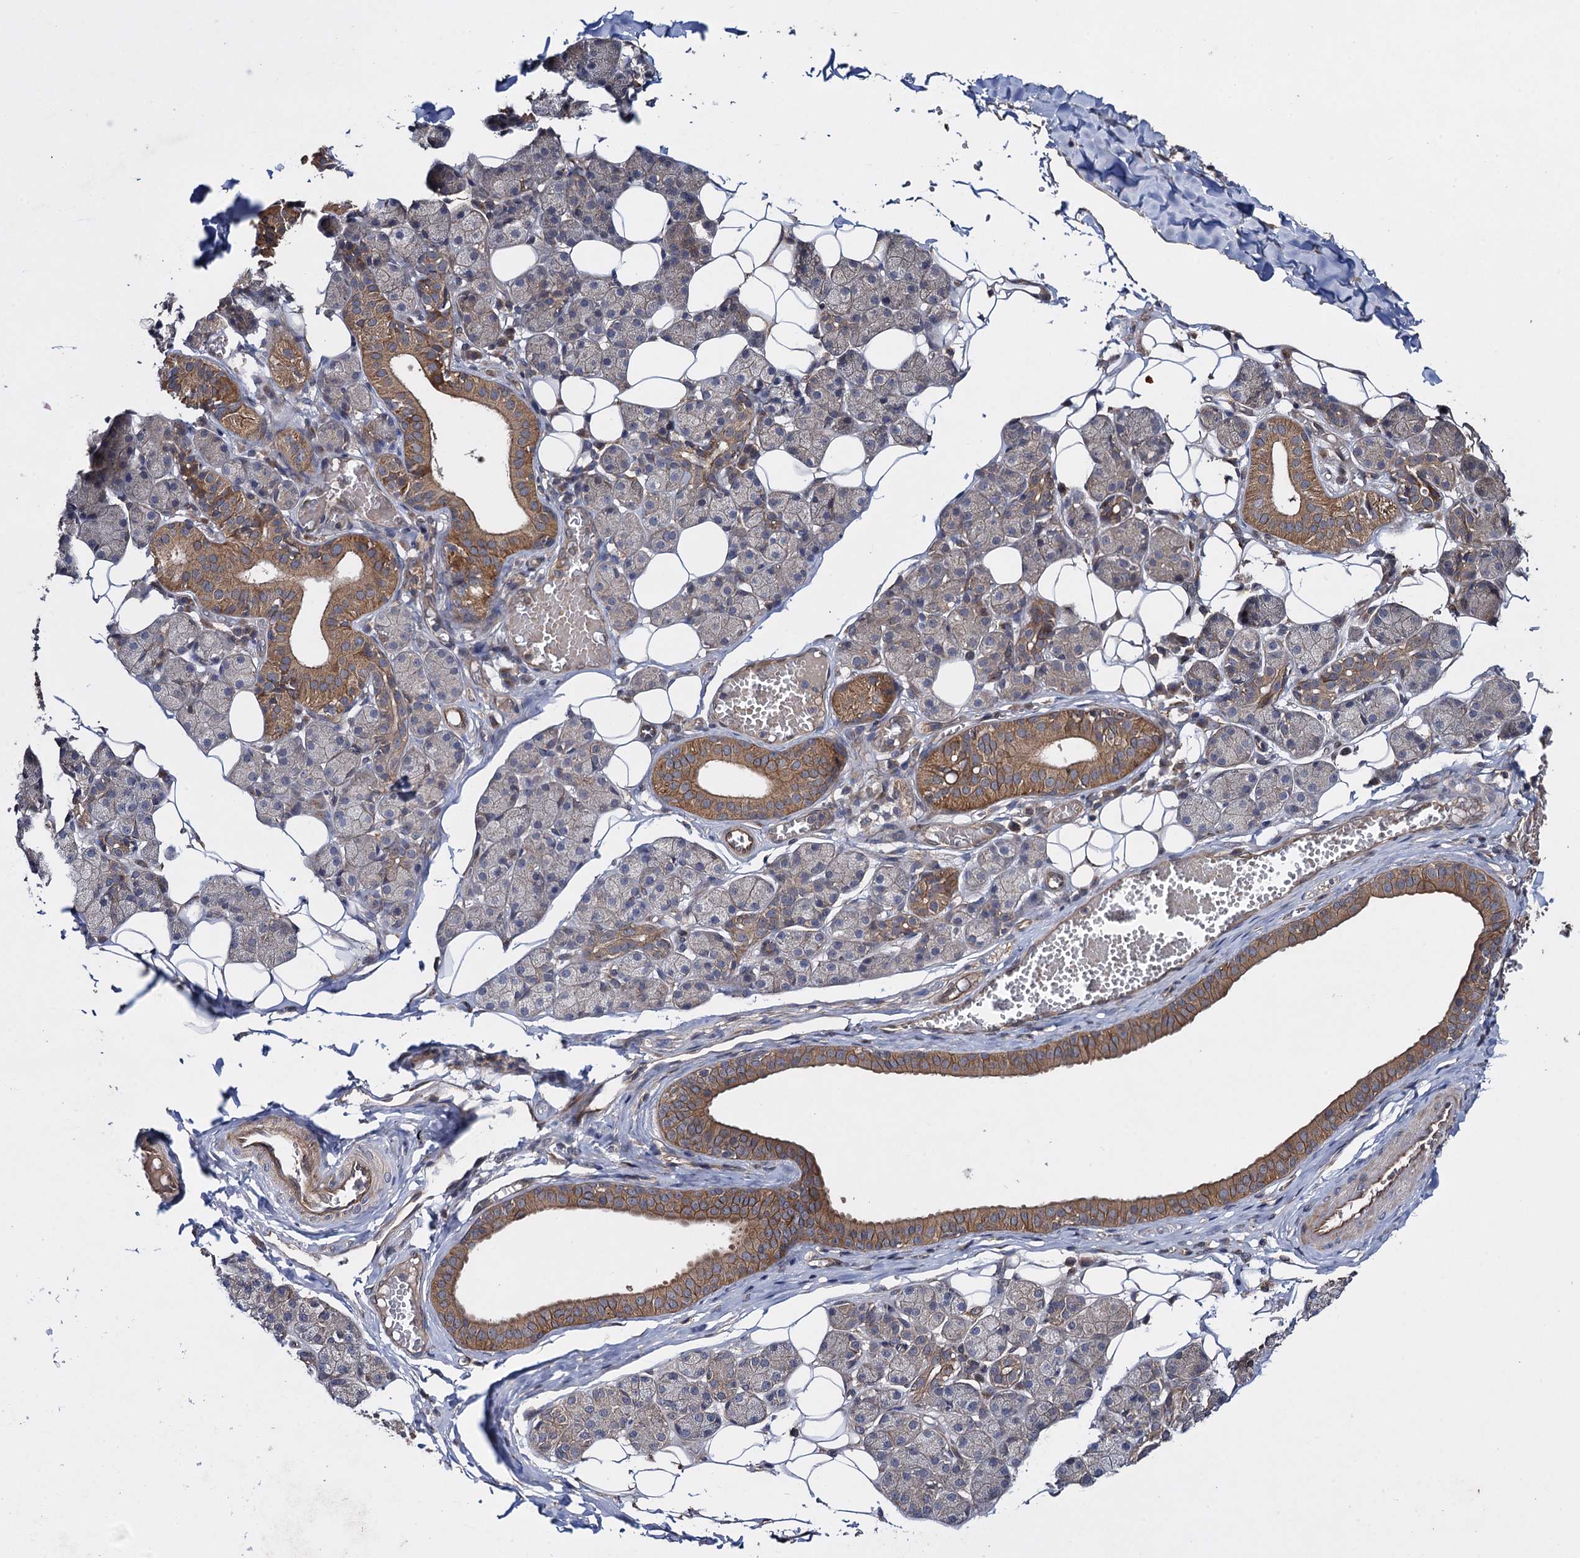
{"staining": {"intensity": "moderate", "quantity": "25%-75%", "location": "cytoplasmic/membranous"}, "tissue": "salivary gland", "cell_type": "Glandular cells", "image_type": "normal", "snomed": [{"axis": "morphology", "description": "Normal tissue, NOS"}, {"axis": "topography", "description": "Salivary gland"}], "caption": "Human salivary gland stained for a protein (brown) exhibits moderate cytoplasmic/membranous positive positivity in approximately 25%-75% of glandular cells.", "gene": "HAUS1", "patient": {"sex": "female", "age": 33}}